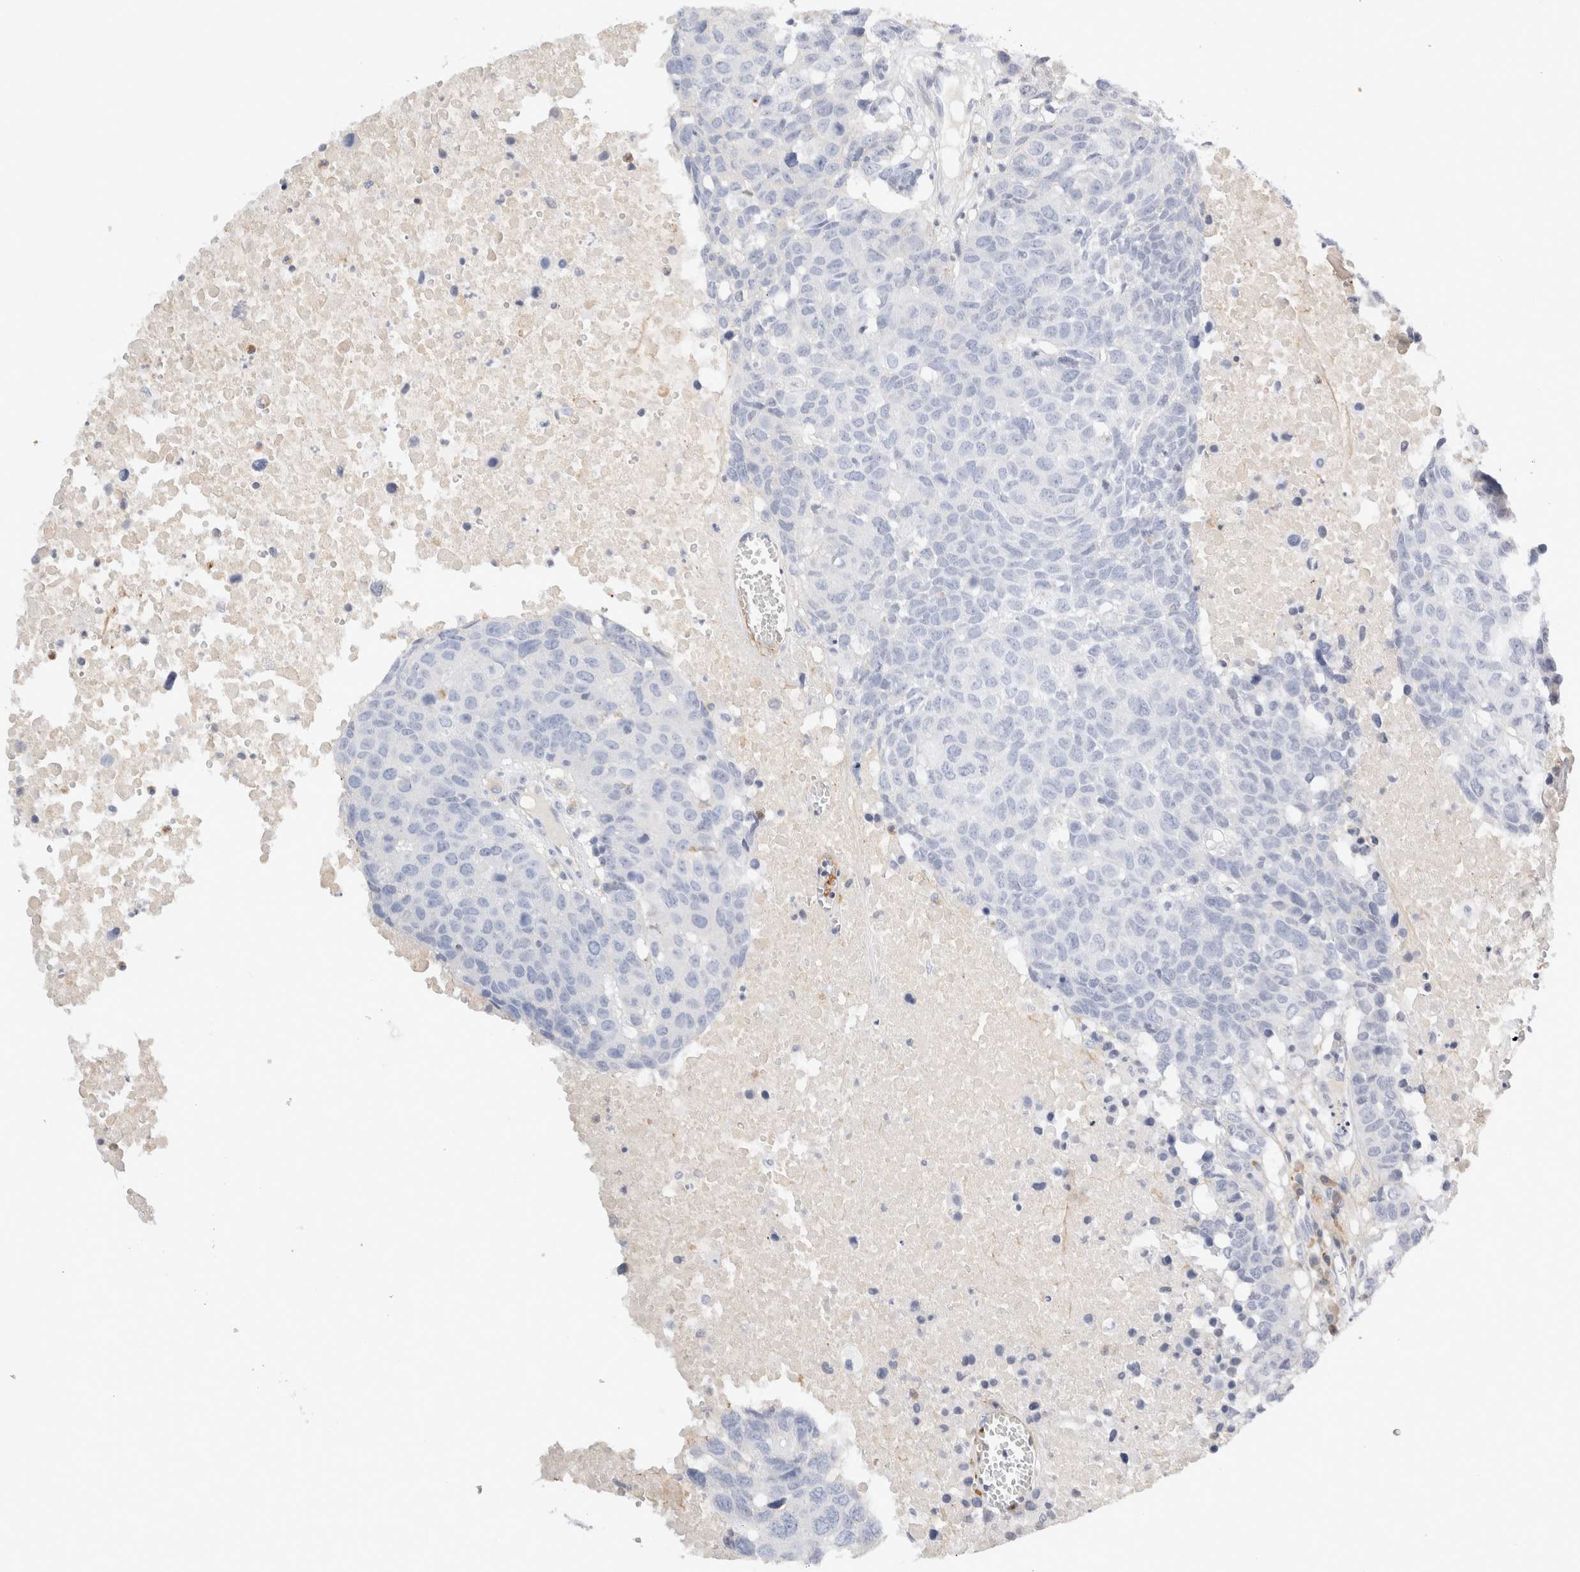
{"staining": {"intensity": "negative", "quantity": "none", "location": "none"}, "tissue": "head and neck cancer", "cell_type": "Tumor cells", "image_type": "cancer", "snomed": [{"axis": "morphology", "description": "Squamous cell carcinoma, NOS"}, {"axis": "topography", "description": "Head-Neck"}], "caption": "Tumor cells are negative for brown protein staining in head and neck cancer (squamous cell carcinoma).", "gene": "FGL2", "patient": {"sex": "male", "age": 66}}